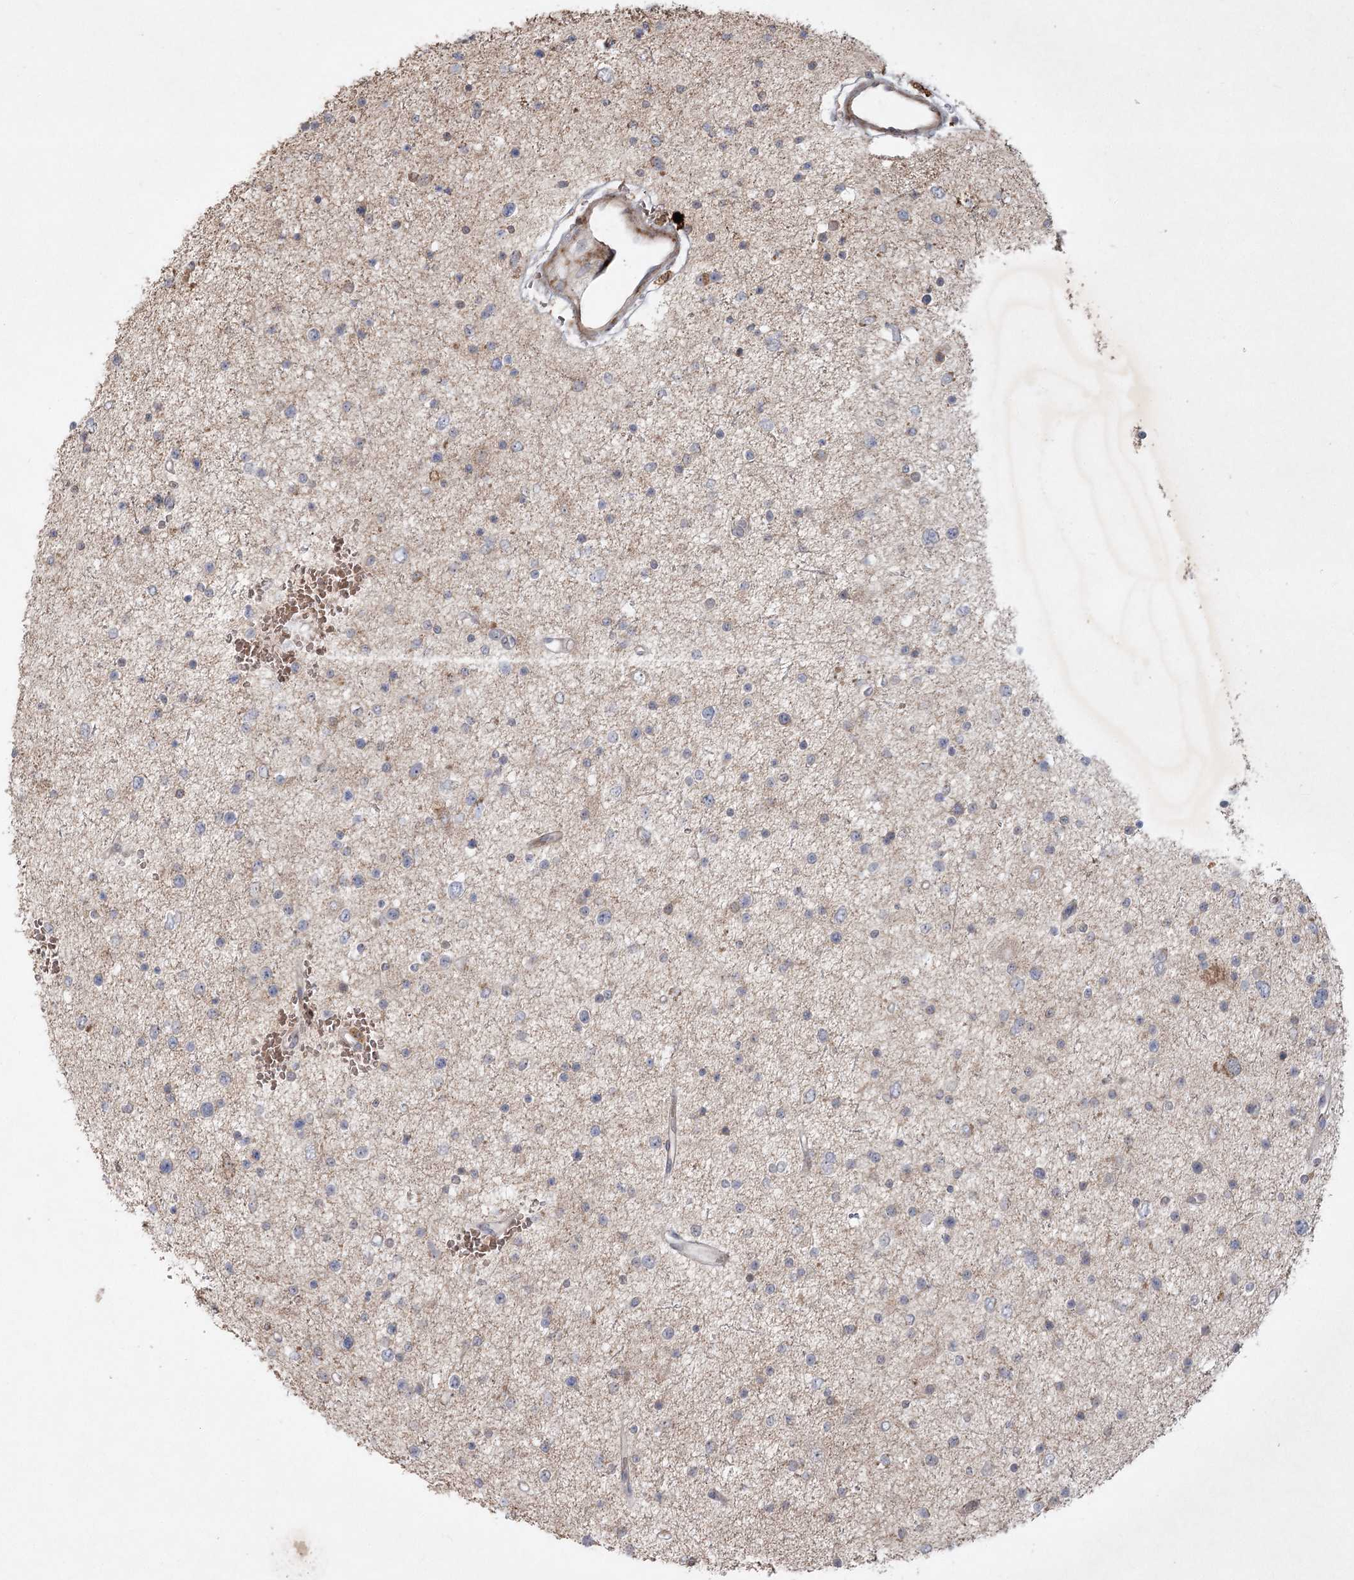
{"staining": {"intensity": "negative", "quantity": "none", "location": "none"}, "tissue": "glioma", "cell_type": "Tumor cells", "image_type": "cancer", "snomed": [{"axis": "morphology", "description": "Glioma, malignant, Low grade"}, {"axis": "topography", "description": "Brain"}], "caption": "There is no significant staining in tumor cells of glioma.", "gene": "KBTBD4", "patient": {"sex": "female", "age": 37}}